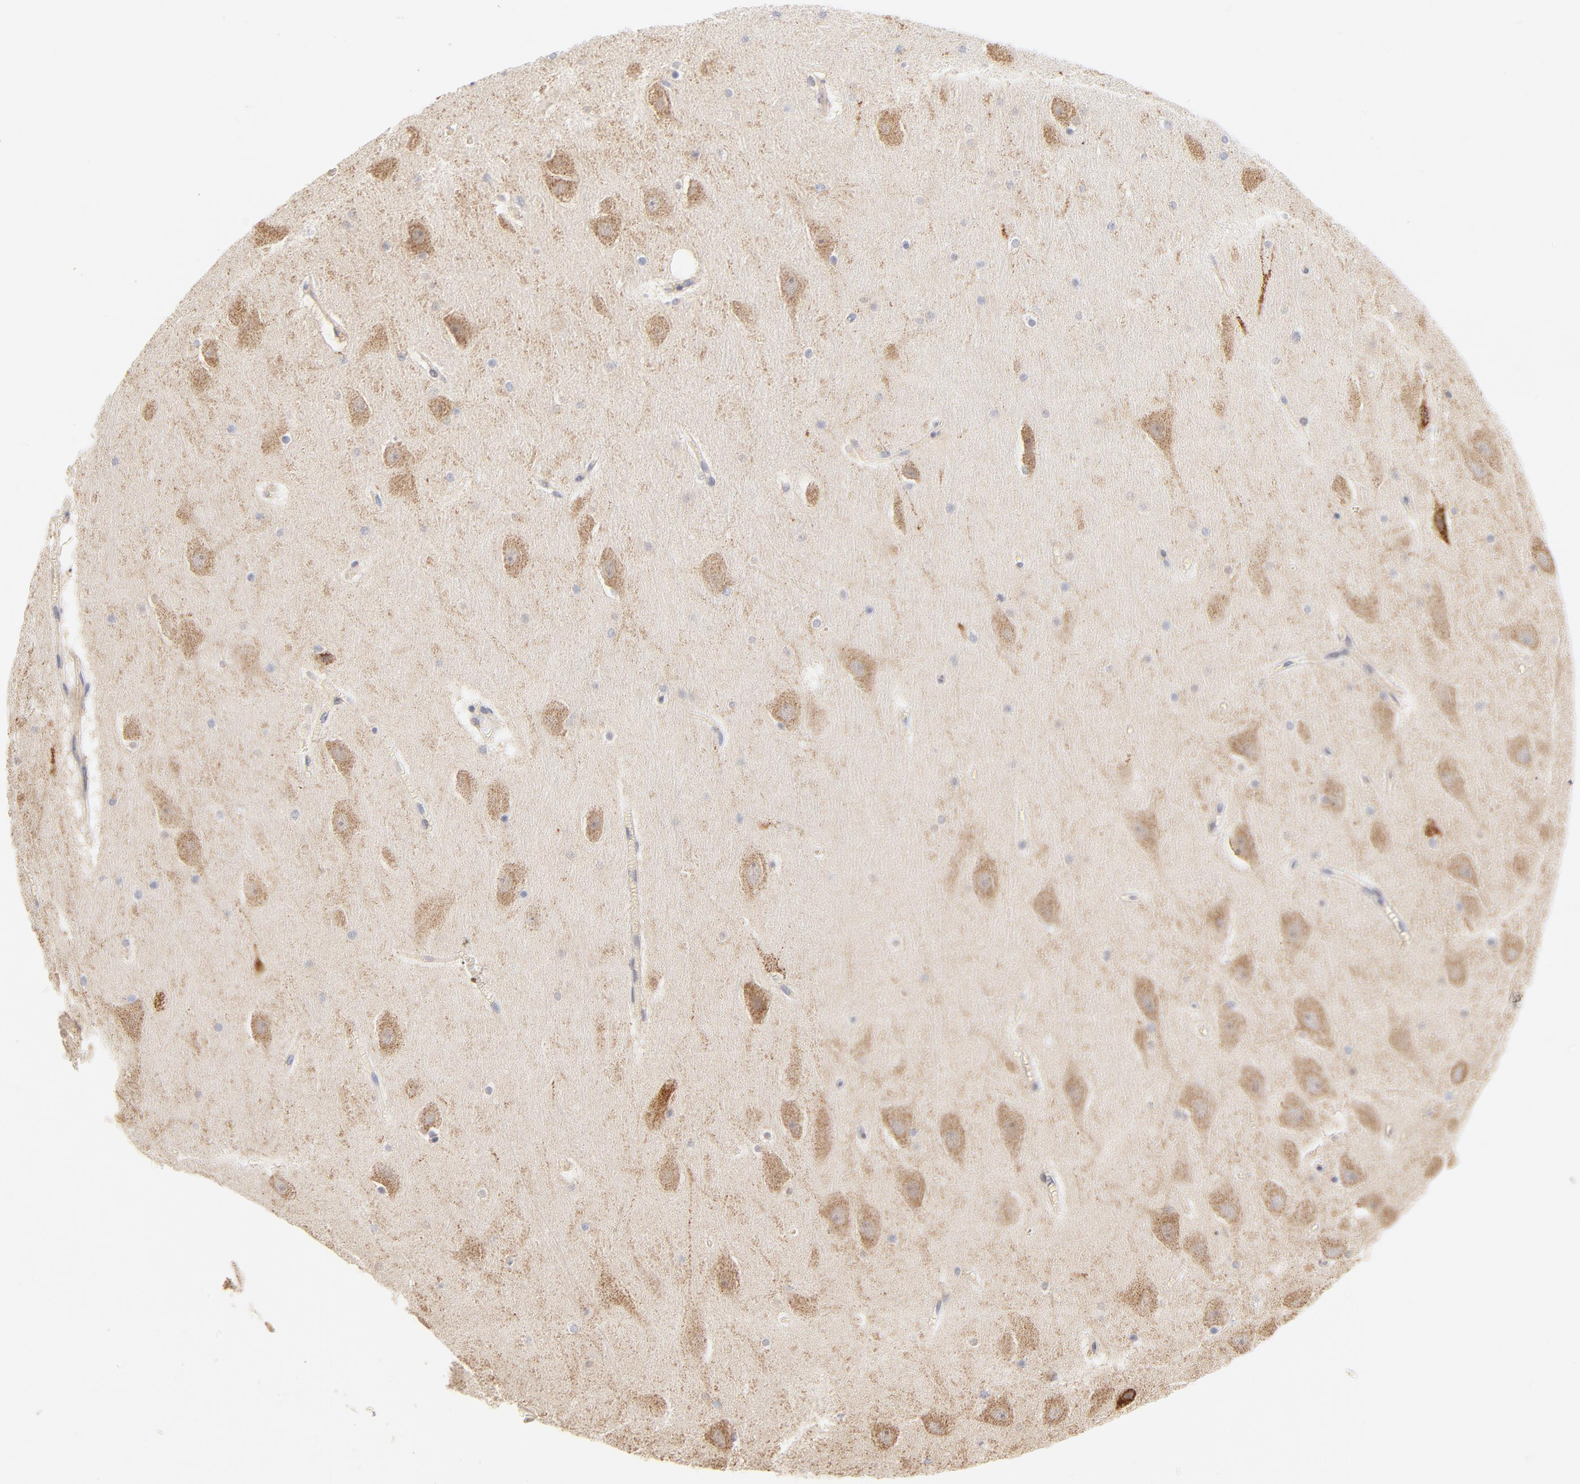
{"staining": {"intensity": "negative", "quantity": "none", "location": "none"}, "tissue": "hippocampus", "cell_type": "Glial cells", "image_type": "normal", "snomed": [{"axis": "morphology", "description": "Normal tissue, NOS"}, {"axis": "topography", "description": "Hippocampus"}], "caption": "DAB (3,3'-diaminobenzidine) immunohistochemical staining of unremarkable hippocampus displays no significant positivity in glial cells.", "gene": "MTERF2", "patient": {"sex": "male", "age": 45}}